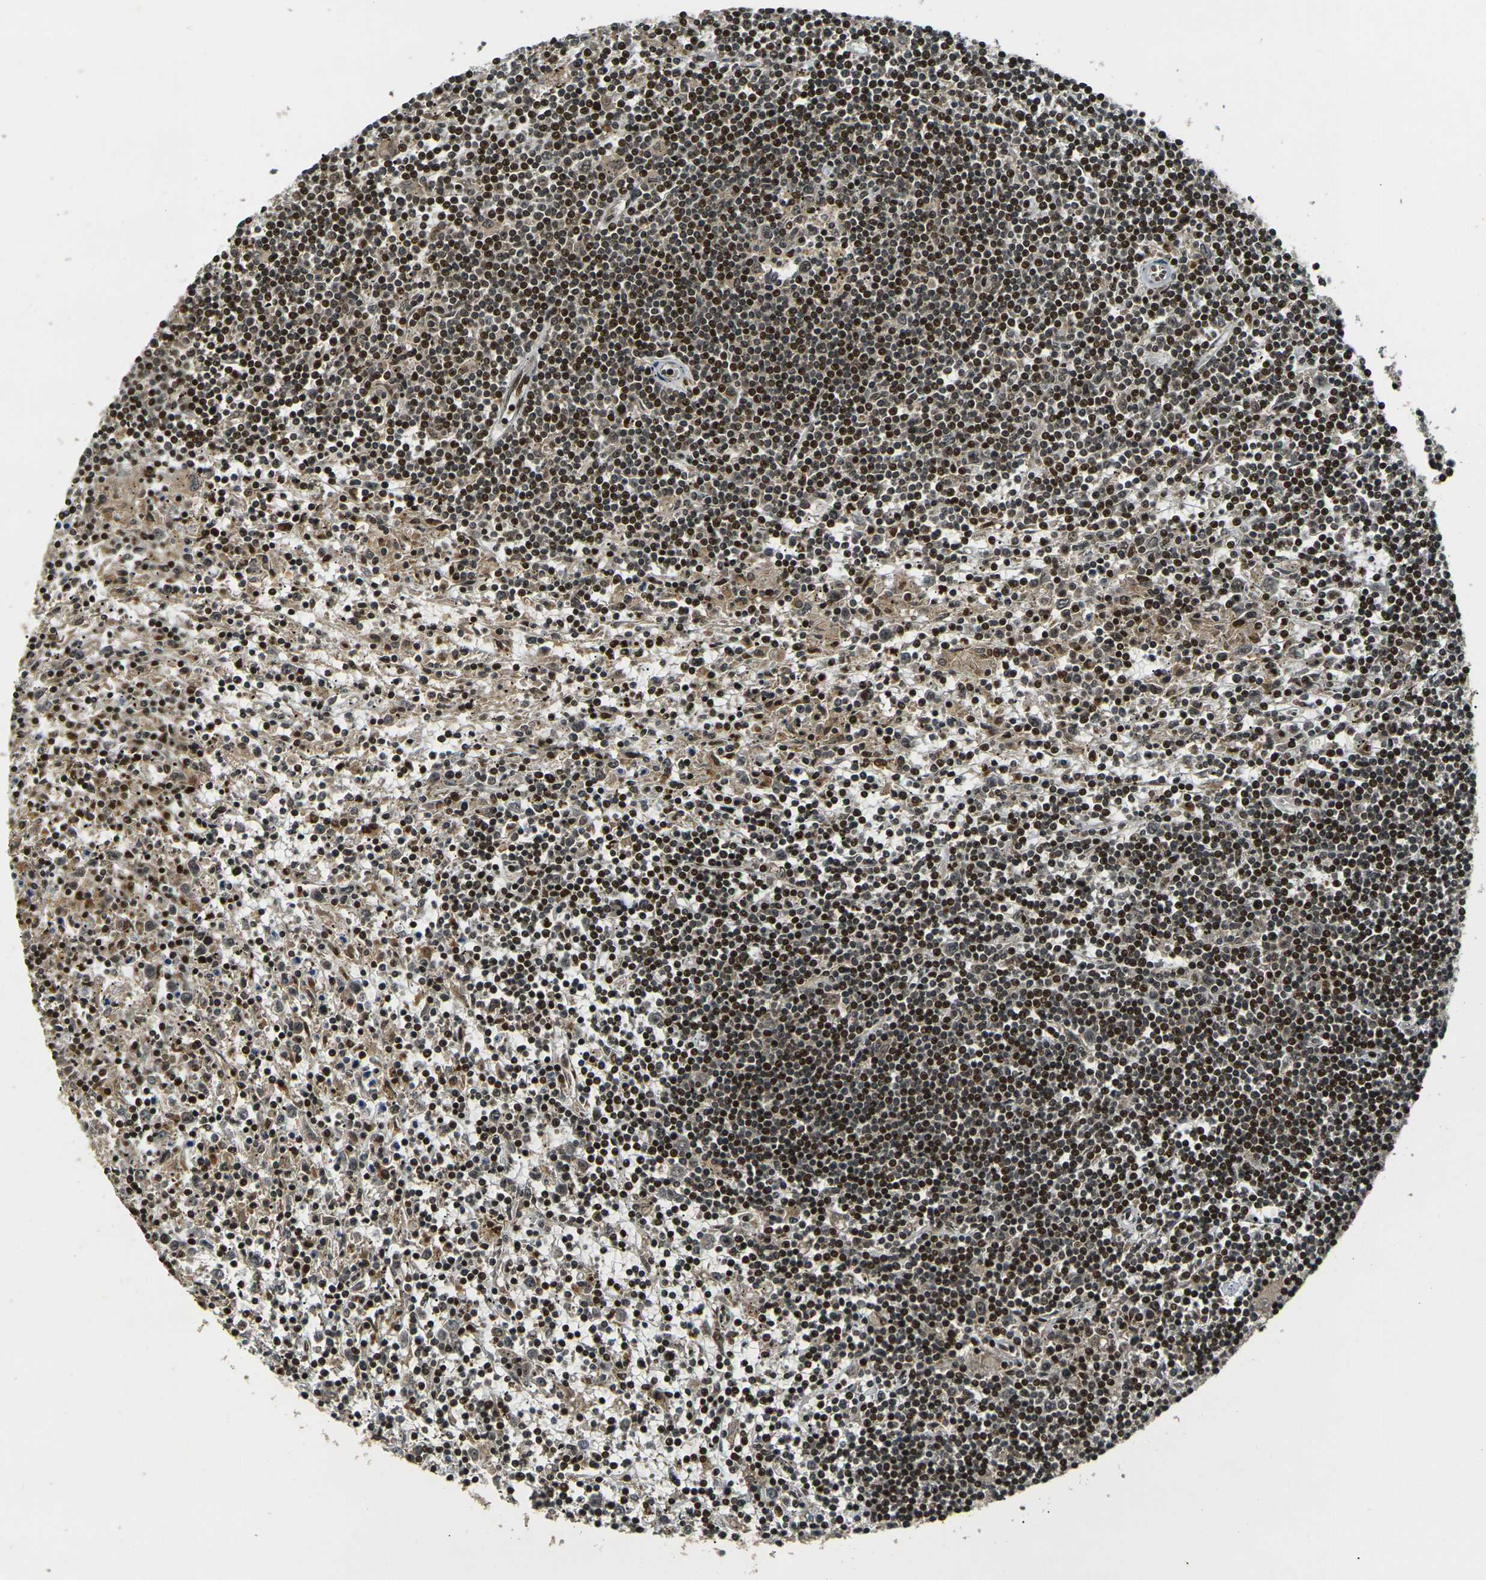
{"staining": {"intensity": "strong", "quantity": ">75%", "location": "nuclear"}, "tissue": "lymphoma", "cell_type": "Tumor cells", "image_type": "cancer", "snomed": [{"axis": "morphology", "description": "Malignant lymphoma, non-Hodgkin's type, Low grade"}, {"axis": "topography", "description": "Spleen"}], "caption": "The micrograph demonstrates immunohistochemical staining of low-grade malignant lymphoma, non-Hodgkin's type. There is strong nuclear expression is present in about >75% of tumor cells.", "gene": "ACTL6A", "patient": {"sex": "male", "age": 76}}